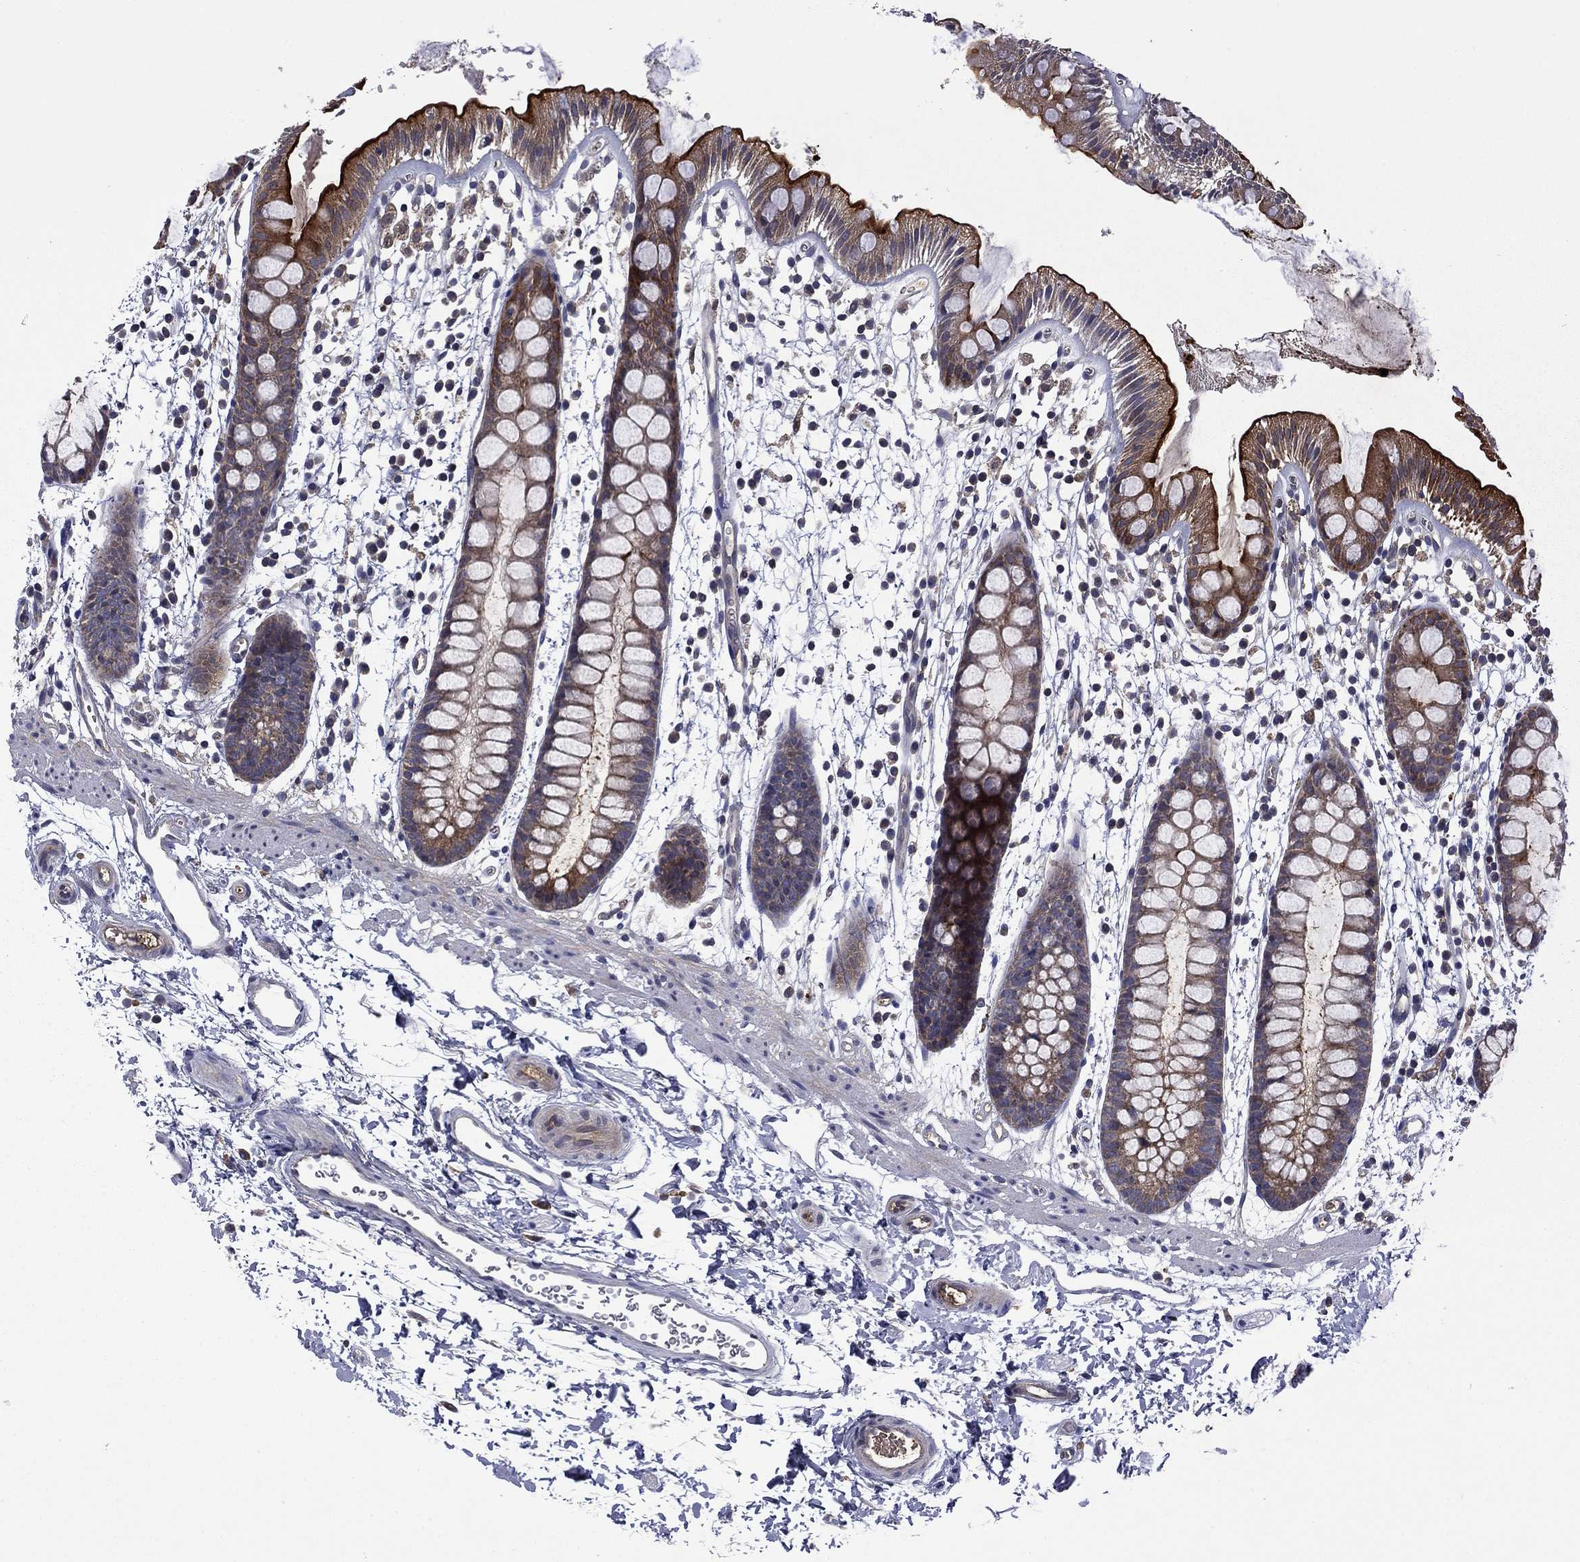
{"staining": {"intensity": "strong", "quantity": "25%-75%", "location": "cytoplasmic/membranous"}, "tissue": "rectum", "cell_type": "Glandular cells", "image_type": "normal", "snomed": [{"axis": "morphology", "description": "Normal tissue, NOS"}, {"axis": "topography", "description": "Rectum"}], "caption": "Immunohistochemical staining of normal rectum reveals 25%-75% levels of strong cytoplasmic/membranous protein staining in approximately 25%-75% of glandular cells.", "gene": "CEACAM7", "patient": {"sex": "male", "age": 57}}